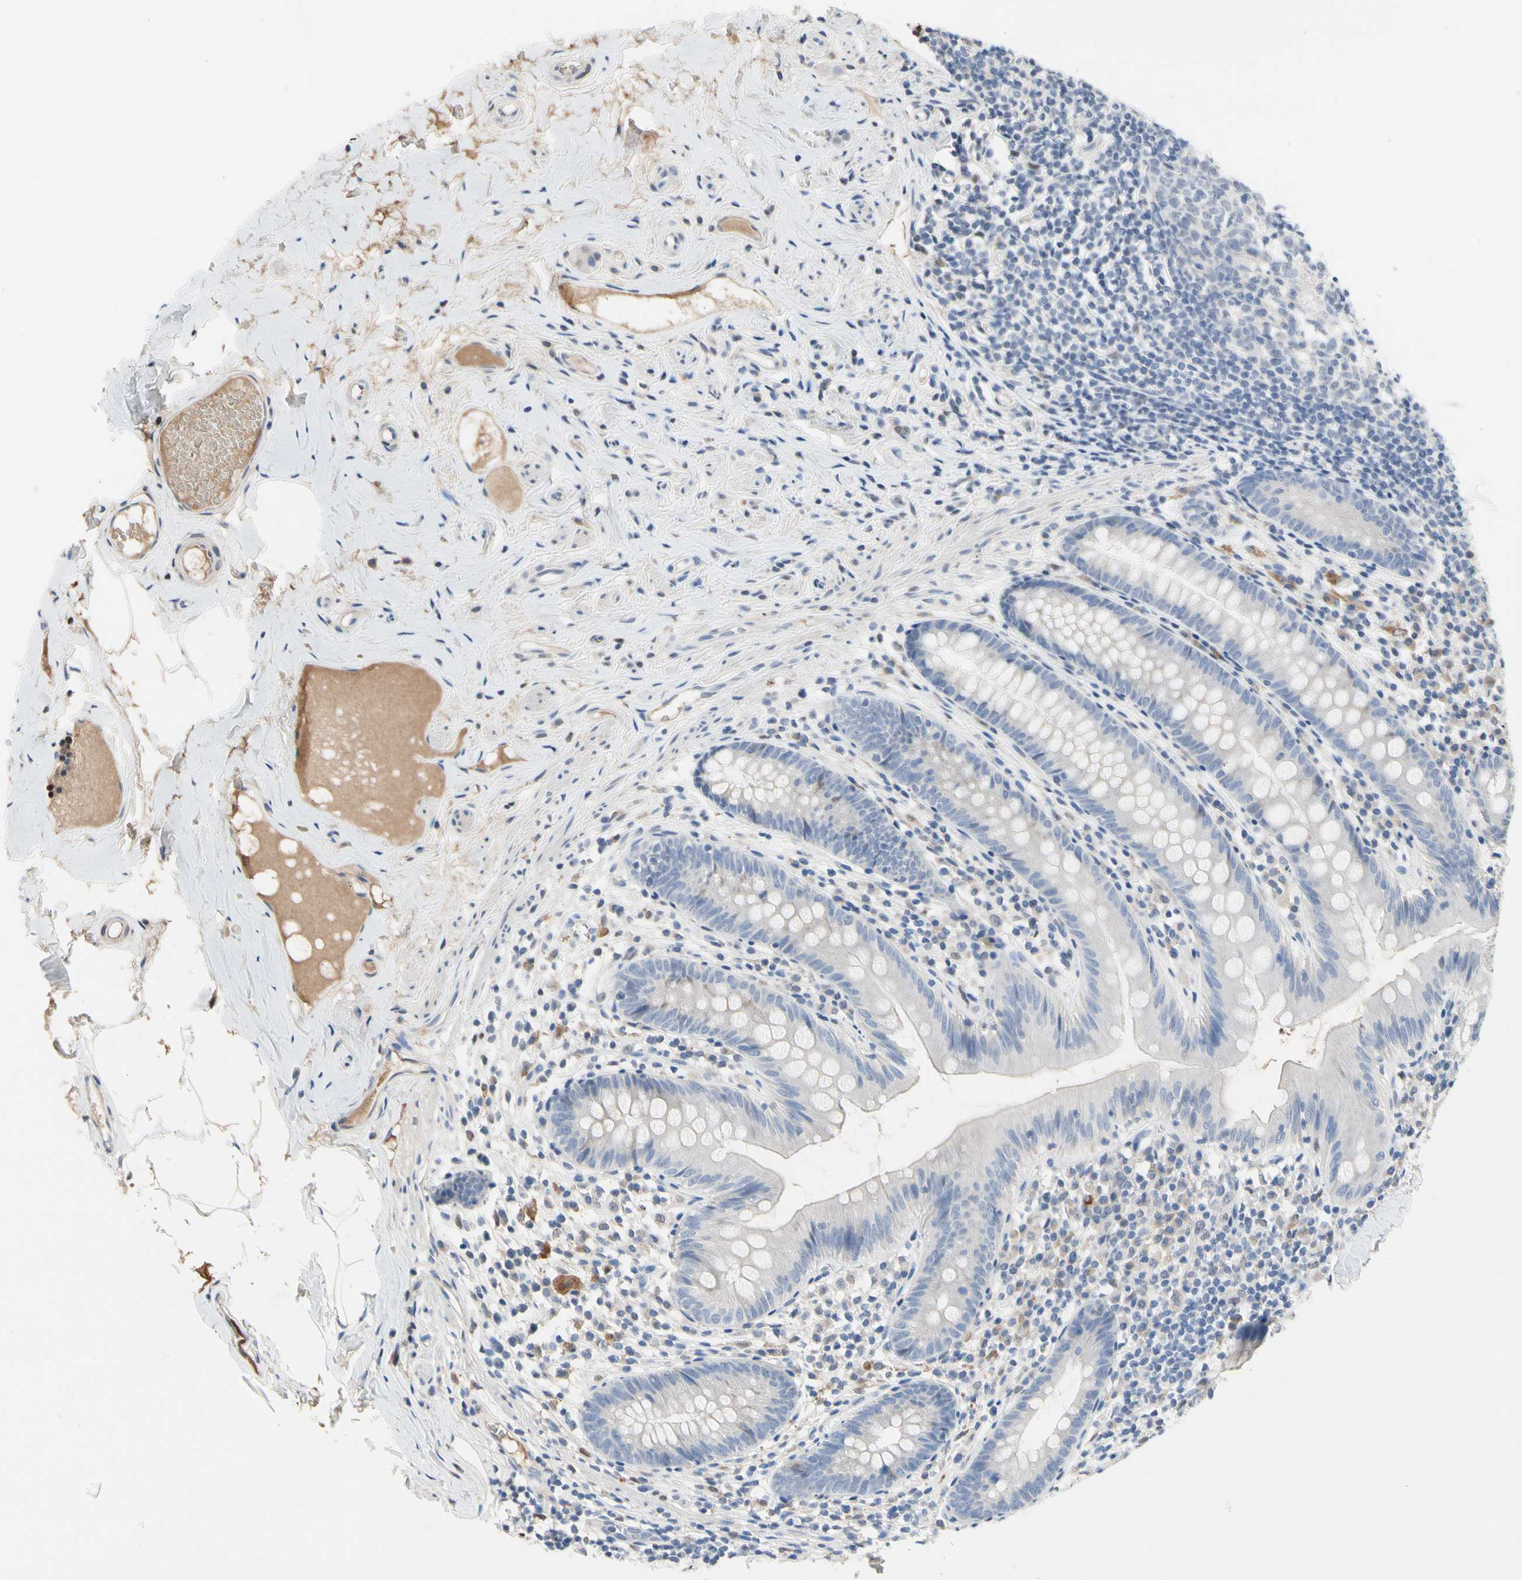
{"staining": {"intensity": "negative", "quantity": "none", "location": "none"}, "tissue": "appendix", "cell_type": "Glandular cells", "image_type": "normal", "snomed": [{"axis": "morphology", "description": "Normal tissue, NOS"}, {"axis": "topography", "description": "Appendix"}], "caption": "Histopathology image shows no protein positivity in glandular cells of benign appendix.", "gene": "ECRG4", "patient": {"sex": "male", "age": 52}}